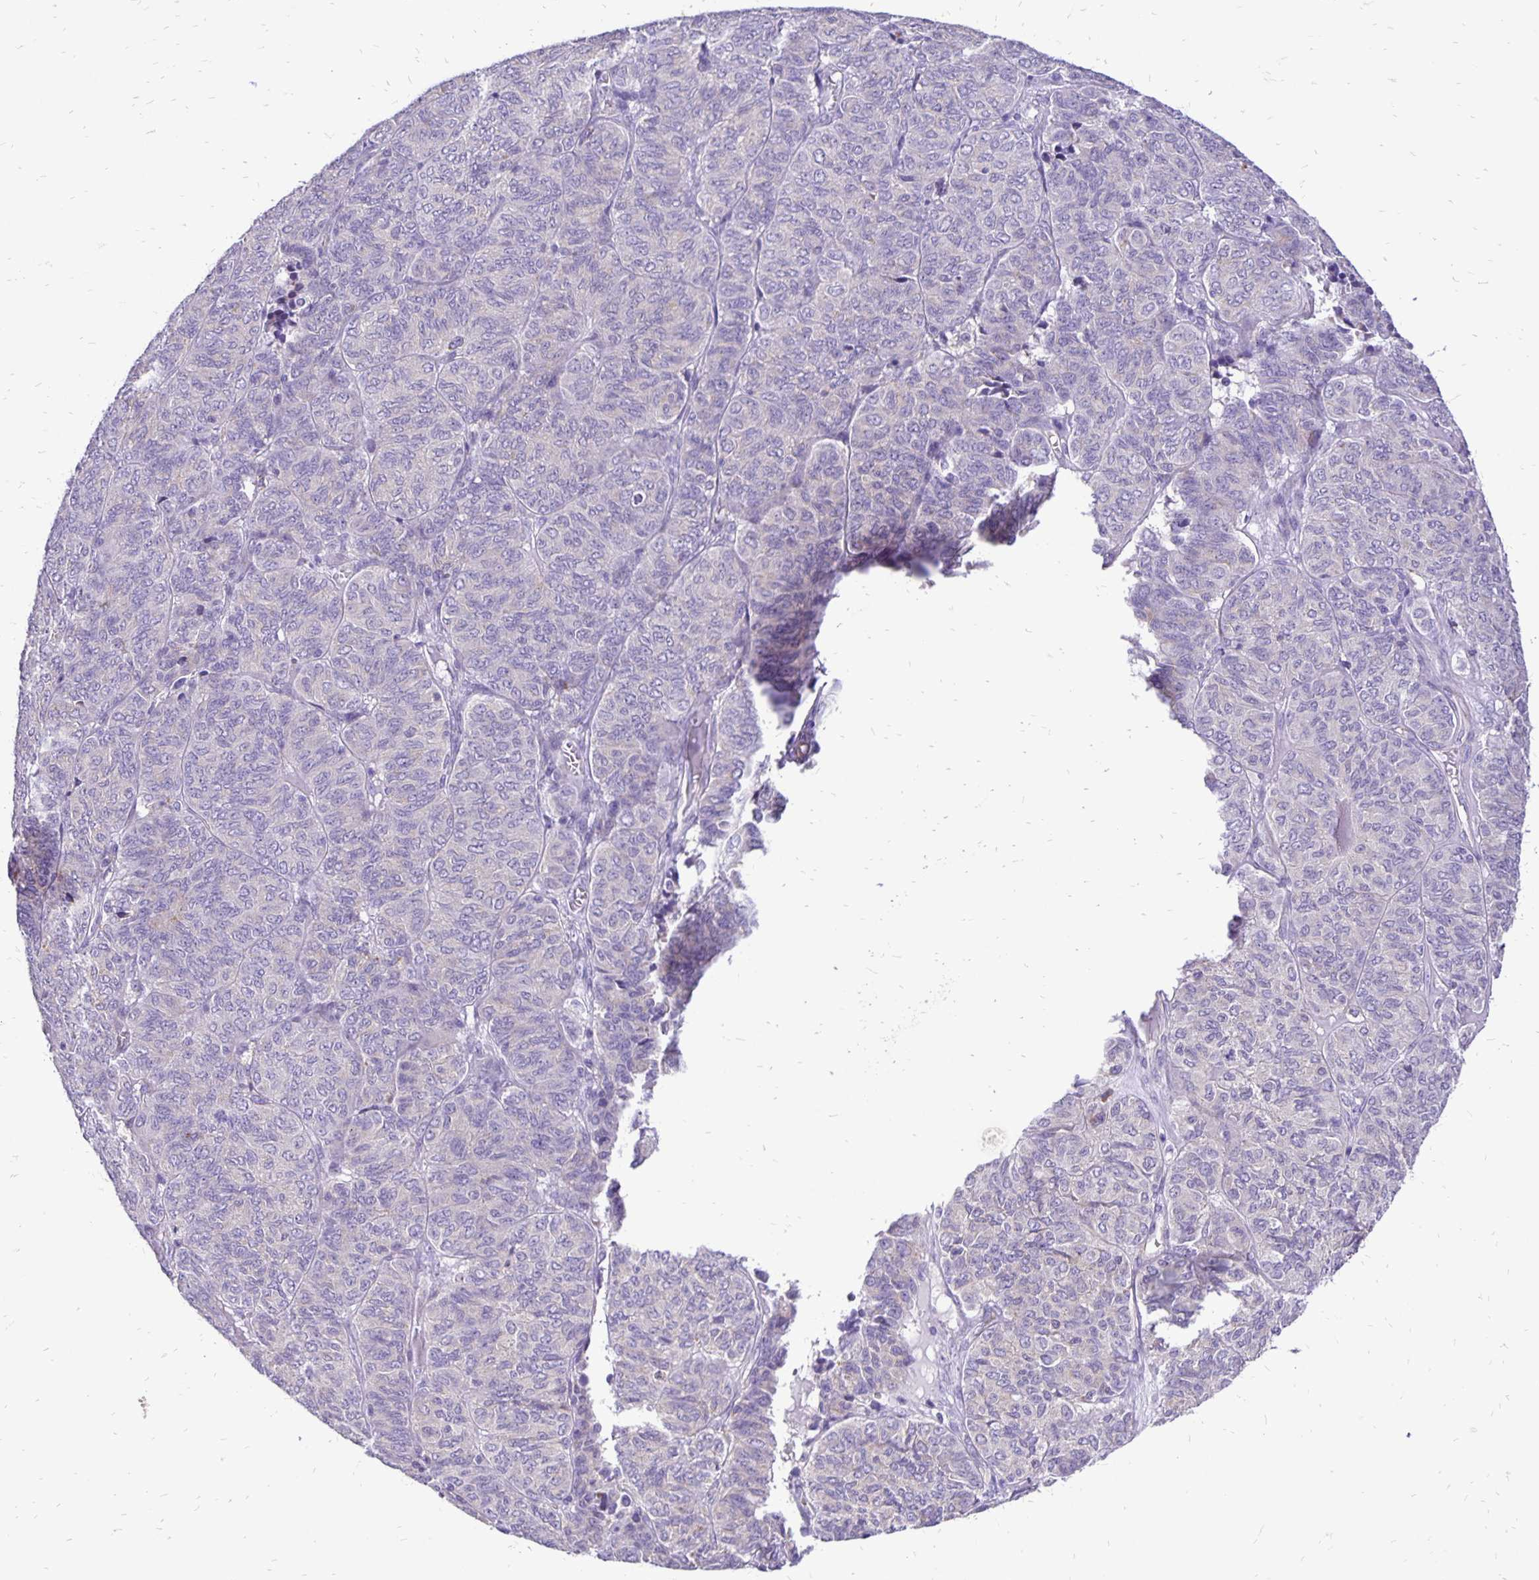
{"staining": {"intensity": "negative", "quantity": "none", "location": "none"}, "tissue": "ovarian cancer", "cell_type": "Tumor cells", "image_type": "cancer", "snomed": [{"axis": "morphology", "description": "Carcinoma, endometroid"}, {"axis": "topography", "description": "Ovary"}], "caption": "The immunohistochemistry micrograph has no significant staining in tumor cells of ovarian cancer tissue. Brightfield microscopy of IHC stained with DAB (3,3'-diaminobenzidine) (brown) and hematoxylin (blue), captured at high magnification.", "gene": "EIF5A", "patient": {"sex": "female", "age": 80}}